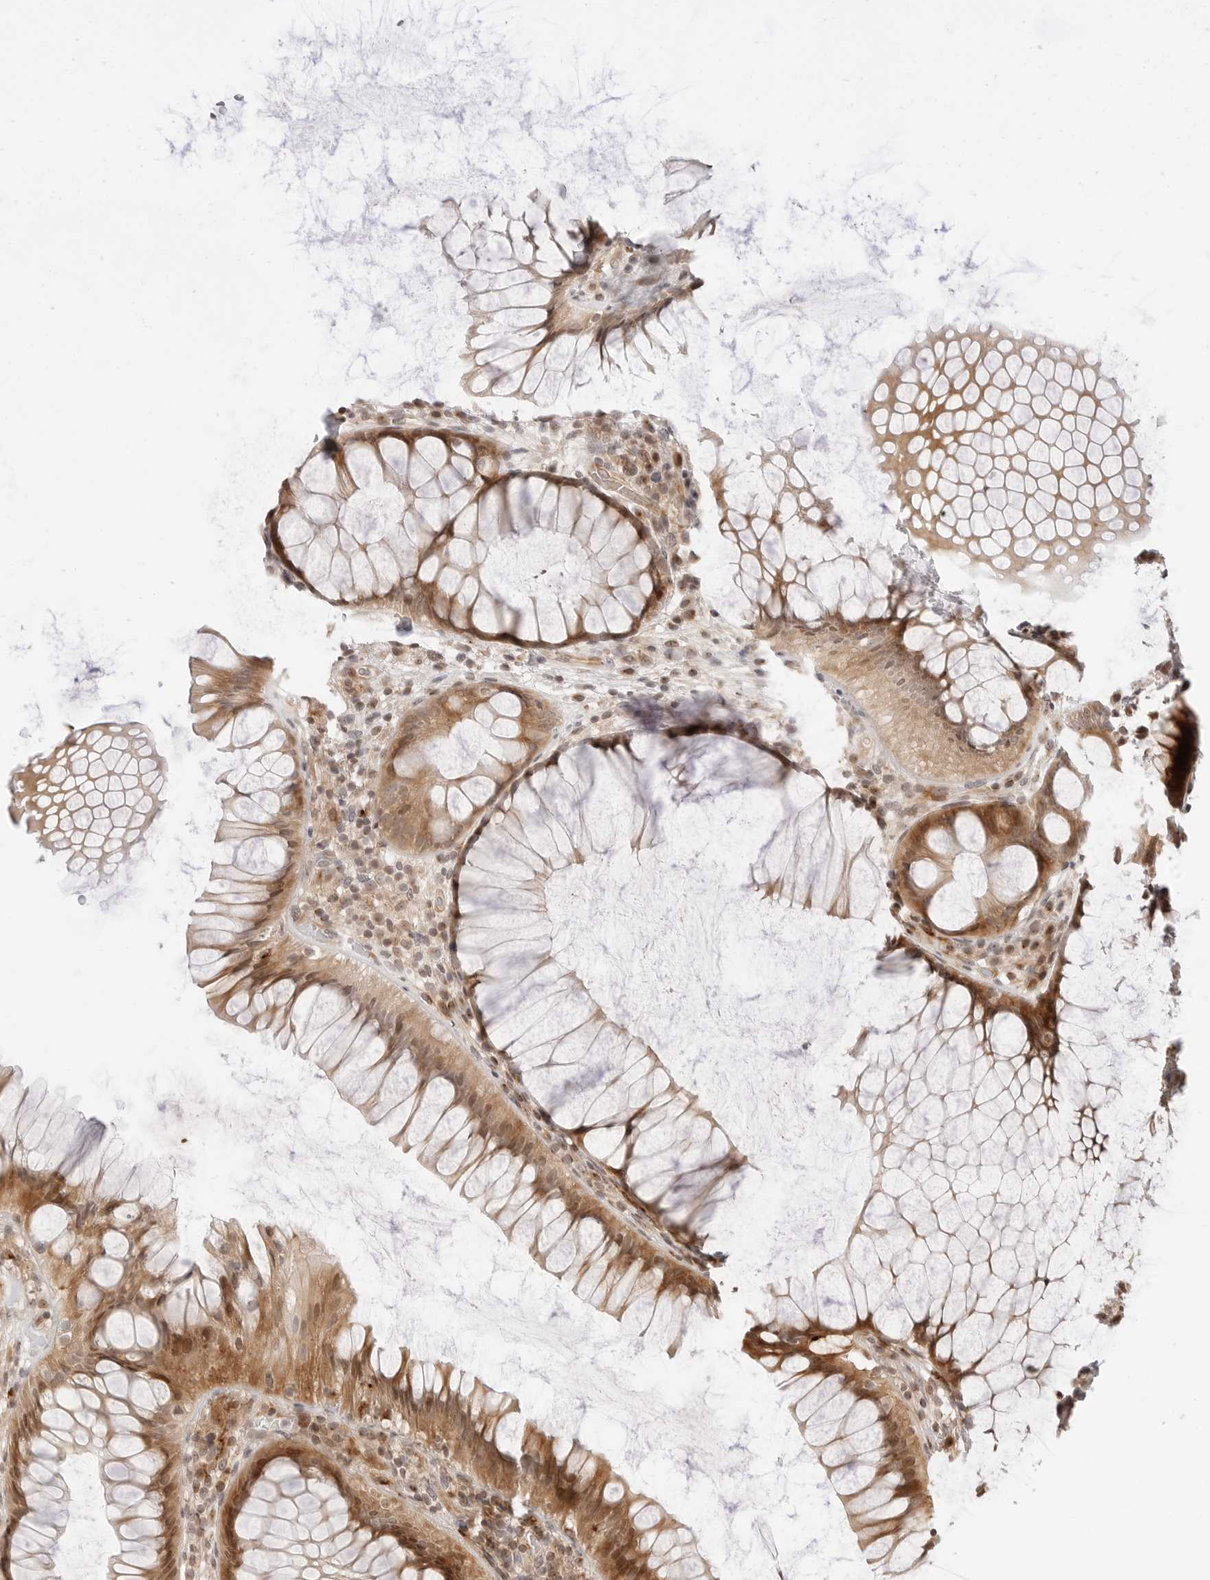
{"staining": {"intensity": "moderate", "quantity": ">75%", "location": "cytoplasmic/membranous,nuclear"}, "tissue": "rectum", "cell_type": "Glandular cells", "image_type": "normal", "snomed": [{"axis": "morphology", "description": "Normal tissue, NOS"}, {"axis": "topography", "description": "Rectum"}], "caption": "IHC of benign human rectum shows medium levels of moderate cytoplasmic/membranous,nuclear expression in about >75% of glandular cells.", "gene": "GEM", "patient": {"sex": "male", "age": 51}}